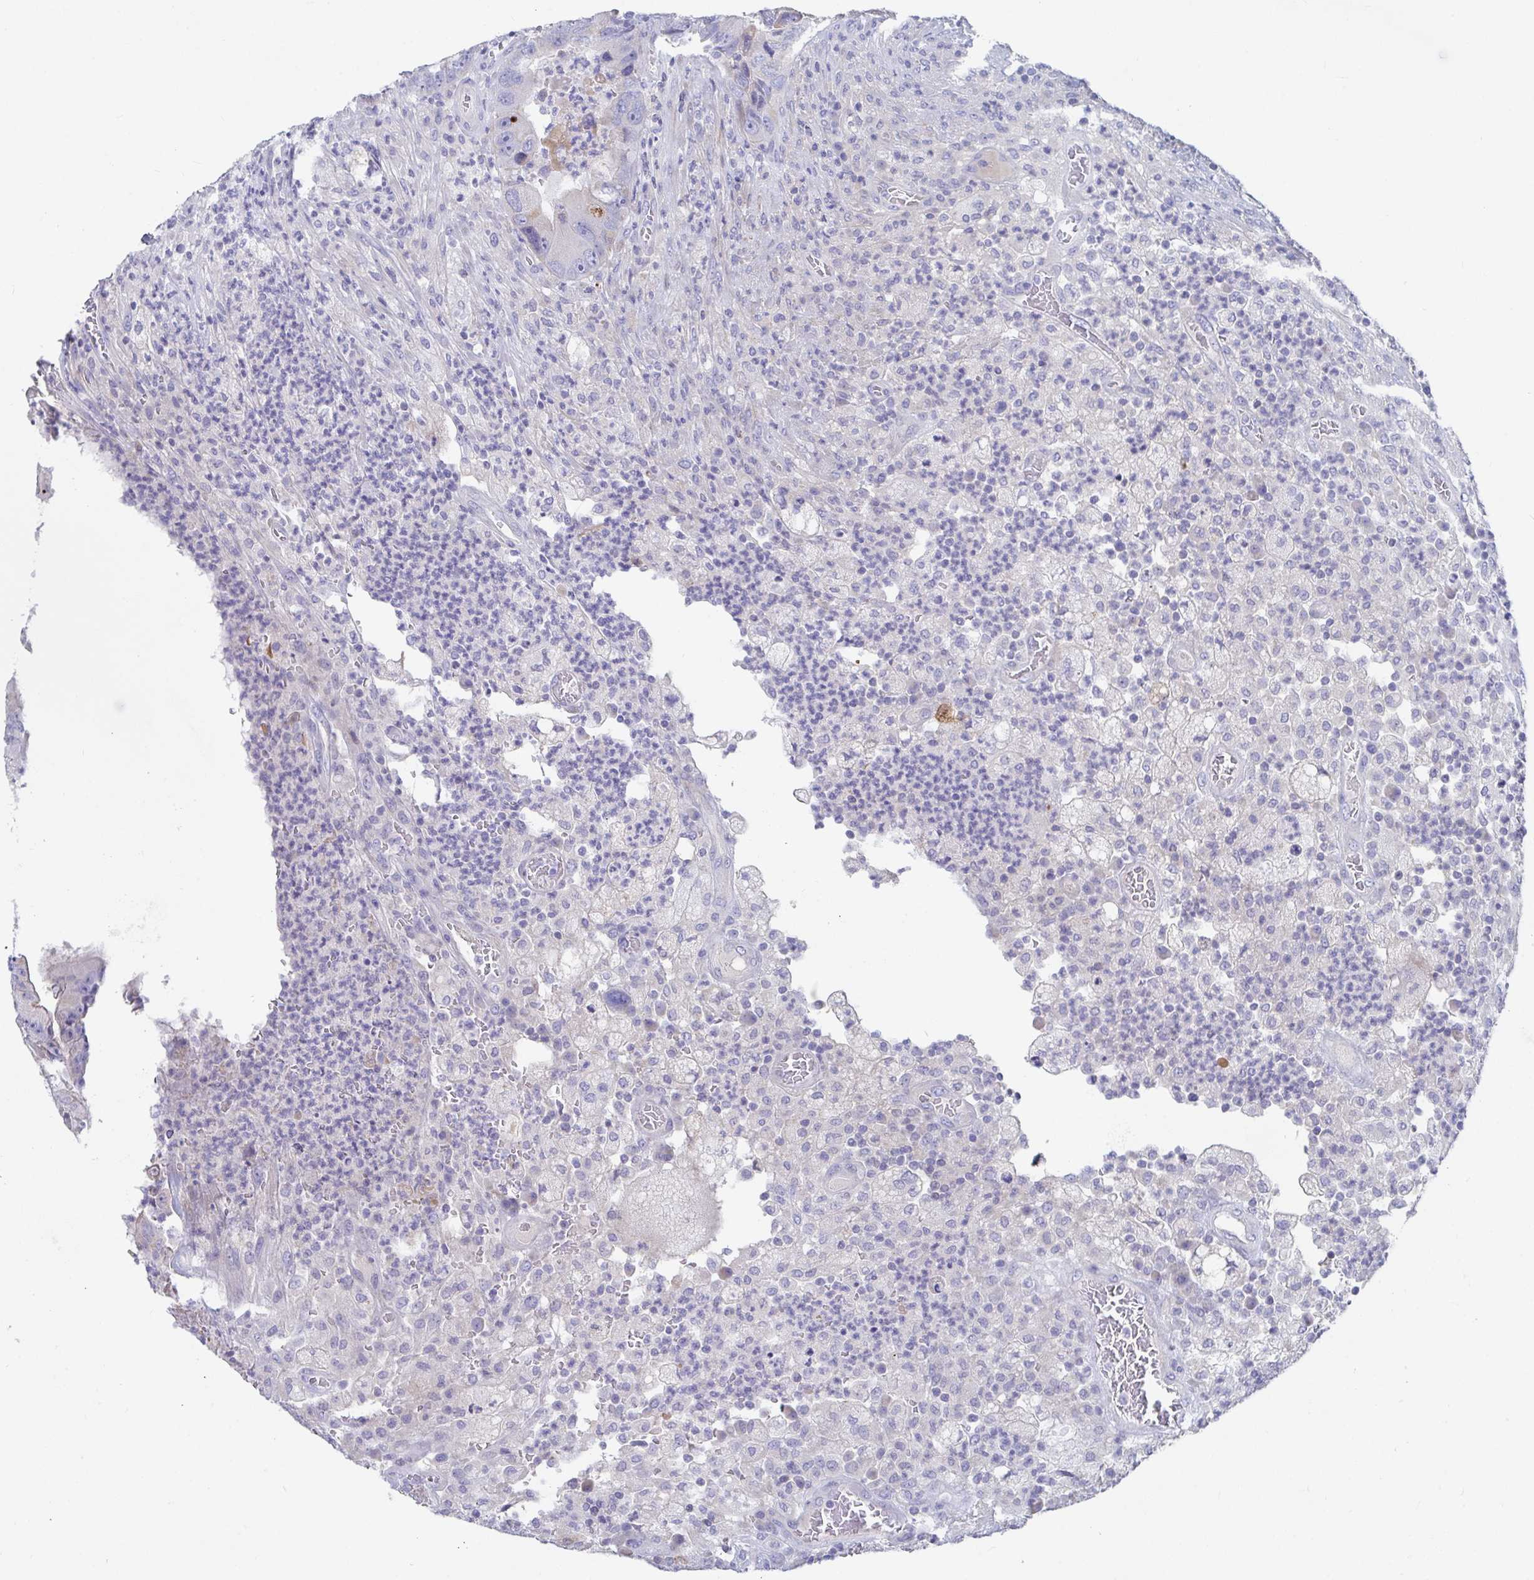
{"staining": {"intensity": "negative", "quantity": "none", "location": "none"}, "tissue": "colorectal cancer", "cell_type": "Tumor cells", "image_type": "cancer", "snomed": [{"axis": "morphology", "description": "Adenocarcinoma, NOS"}, {"axis": "topography", "description": "Colon"}], "caption": "A high-resolution micrograph shows IHC staining of colorectal adenocarcinoma, which reveals no significant expression in tumor cells.", "gene": "ZNF561", "patient": {"sex": "female", "age": 86}}